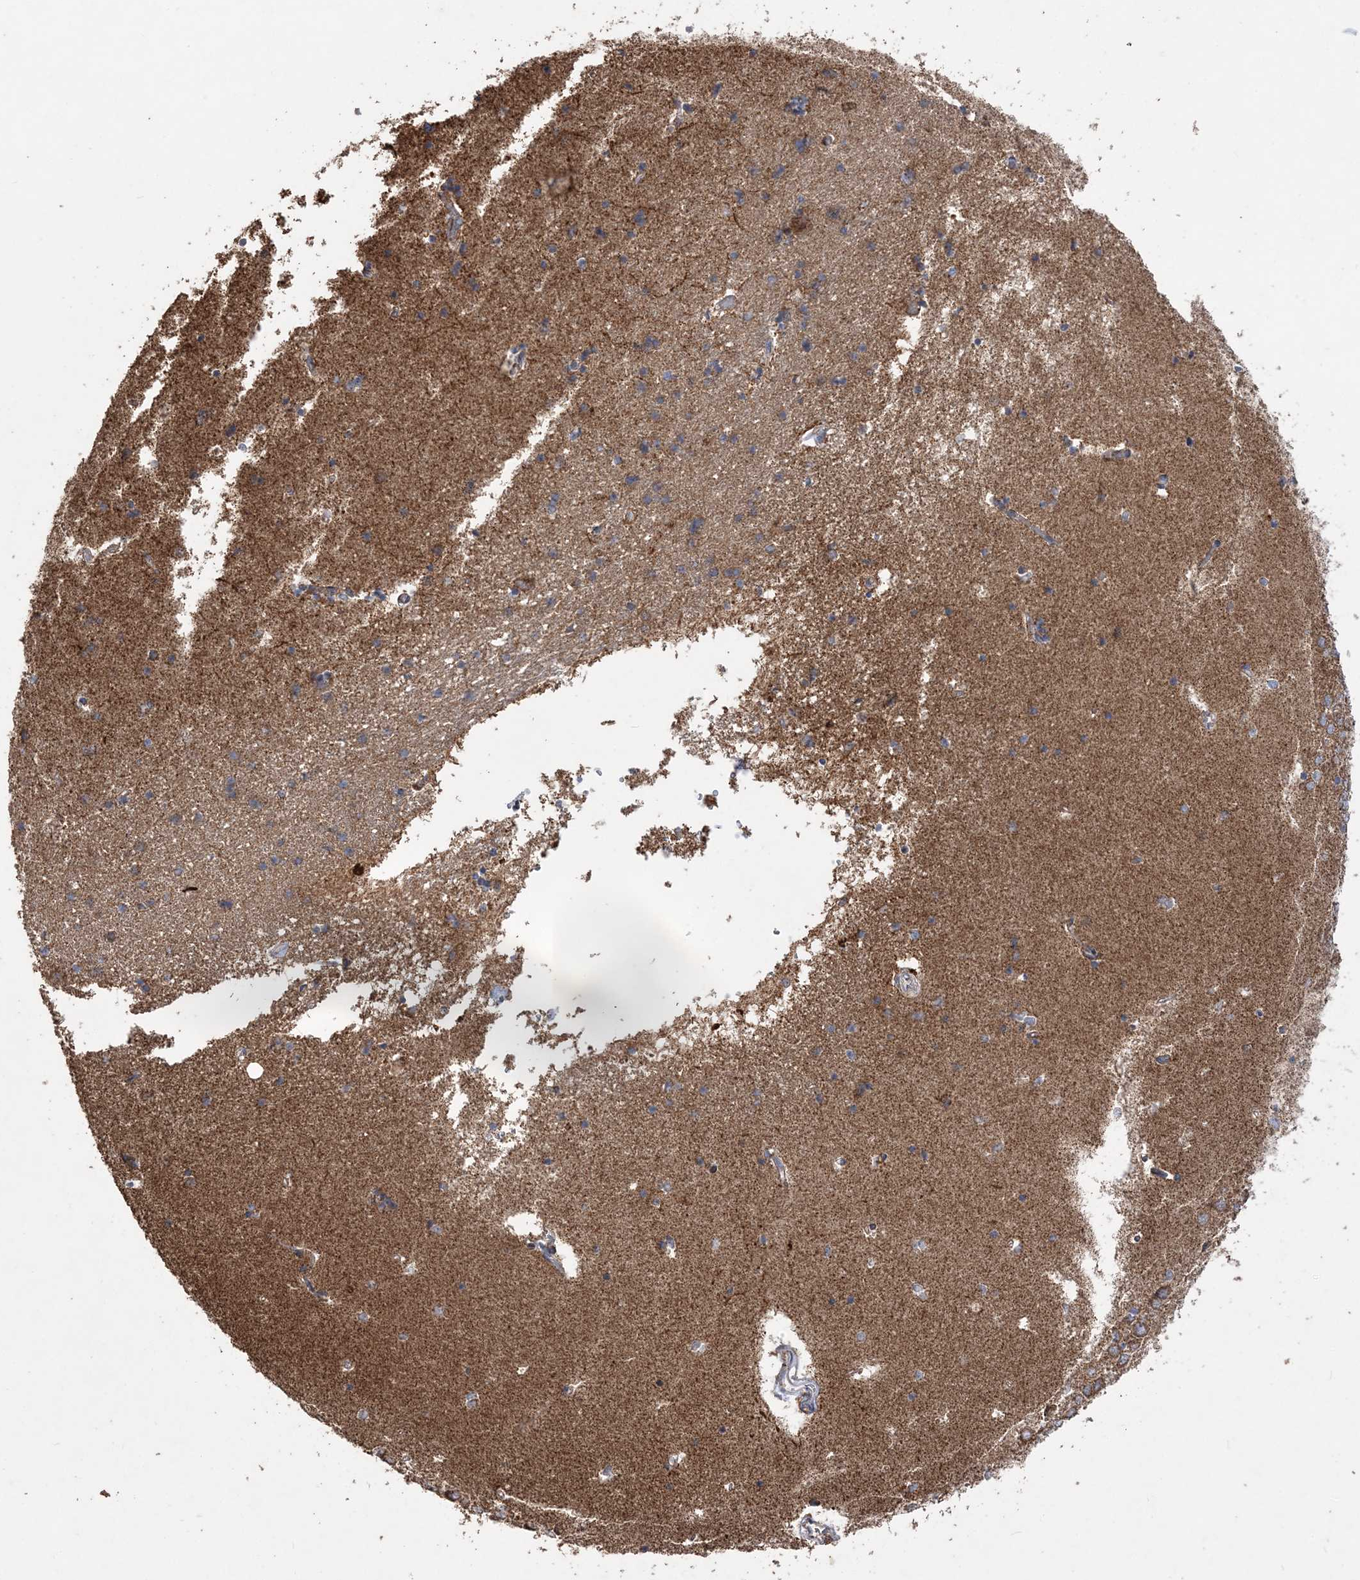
{"staining": {"intensity": "moderate", "quantity": "25%-75%", "location": "cytoplasmic/membranous"}, "tissue": "hippocampus", "cell_type": "Glial cells", "image_type": "normal", "snomed": [{"axis": "morphology", "description": "Normal tissue, NOS"}, {"axis": "topography", "description": "Hippocampus"}], "caption": "A high-resolution histopathology image shows immunohistochemistry (IHC) staining of unremarkable hippocampus, which exhibits moderate cytoplasmic/membranous positivity in approximately 25%-75% of glial cells.", "gene": "POC5", "patient": {"sex": "male", "age": 45}}